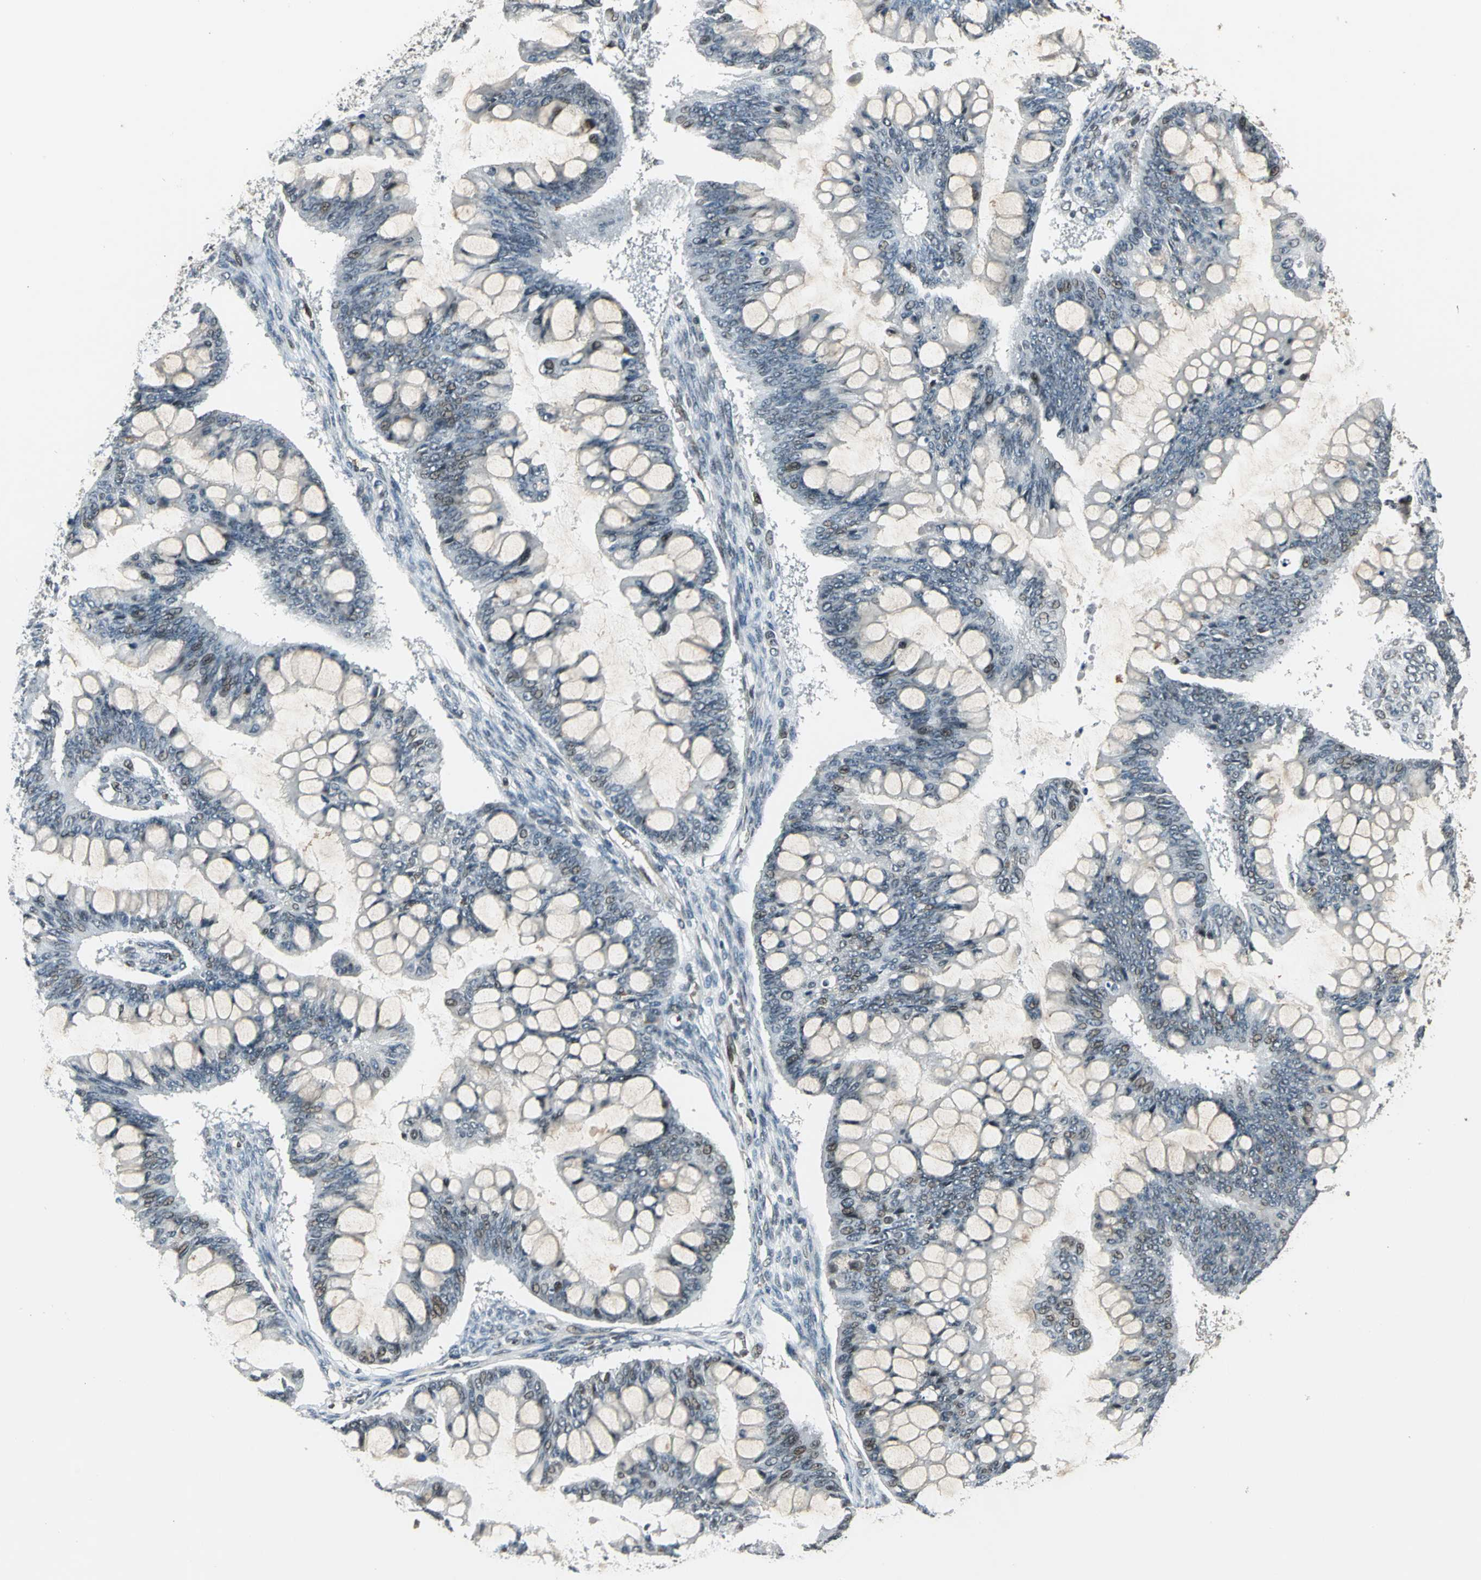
{"staining": {"intensity": "weak", "quantity": "<25%", "location": "nuclear"}, "tissue": "ovarian cancer", "cell_type": "Tumor cells", "image_type": "cancer", "snomed": [{"axis": "morphology", "description": "Cystadenocarcinoma, mucinous, NOS"}, {"axis": "topography", "description": "Ovary"}], "caption": "Image shows no significant protein expression in tumor cells of ovarian cancer.", "gene": "BRIP1", "patient": {"sex": "female", "age": 73}}